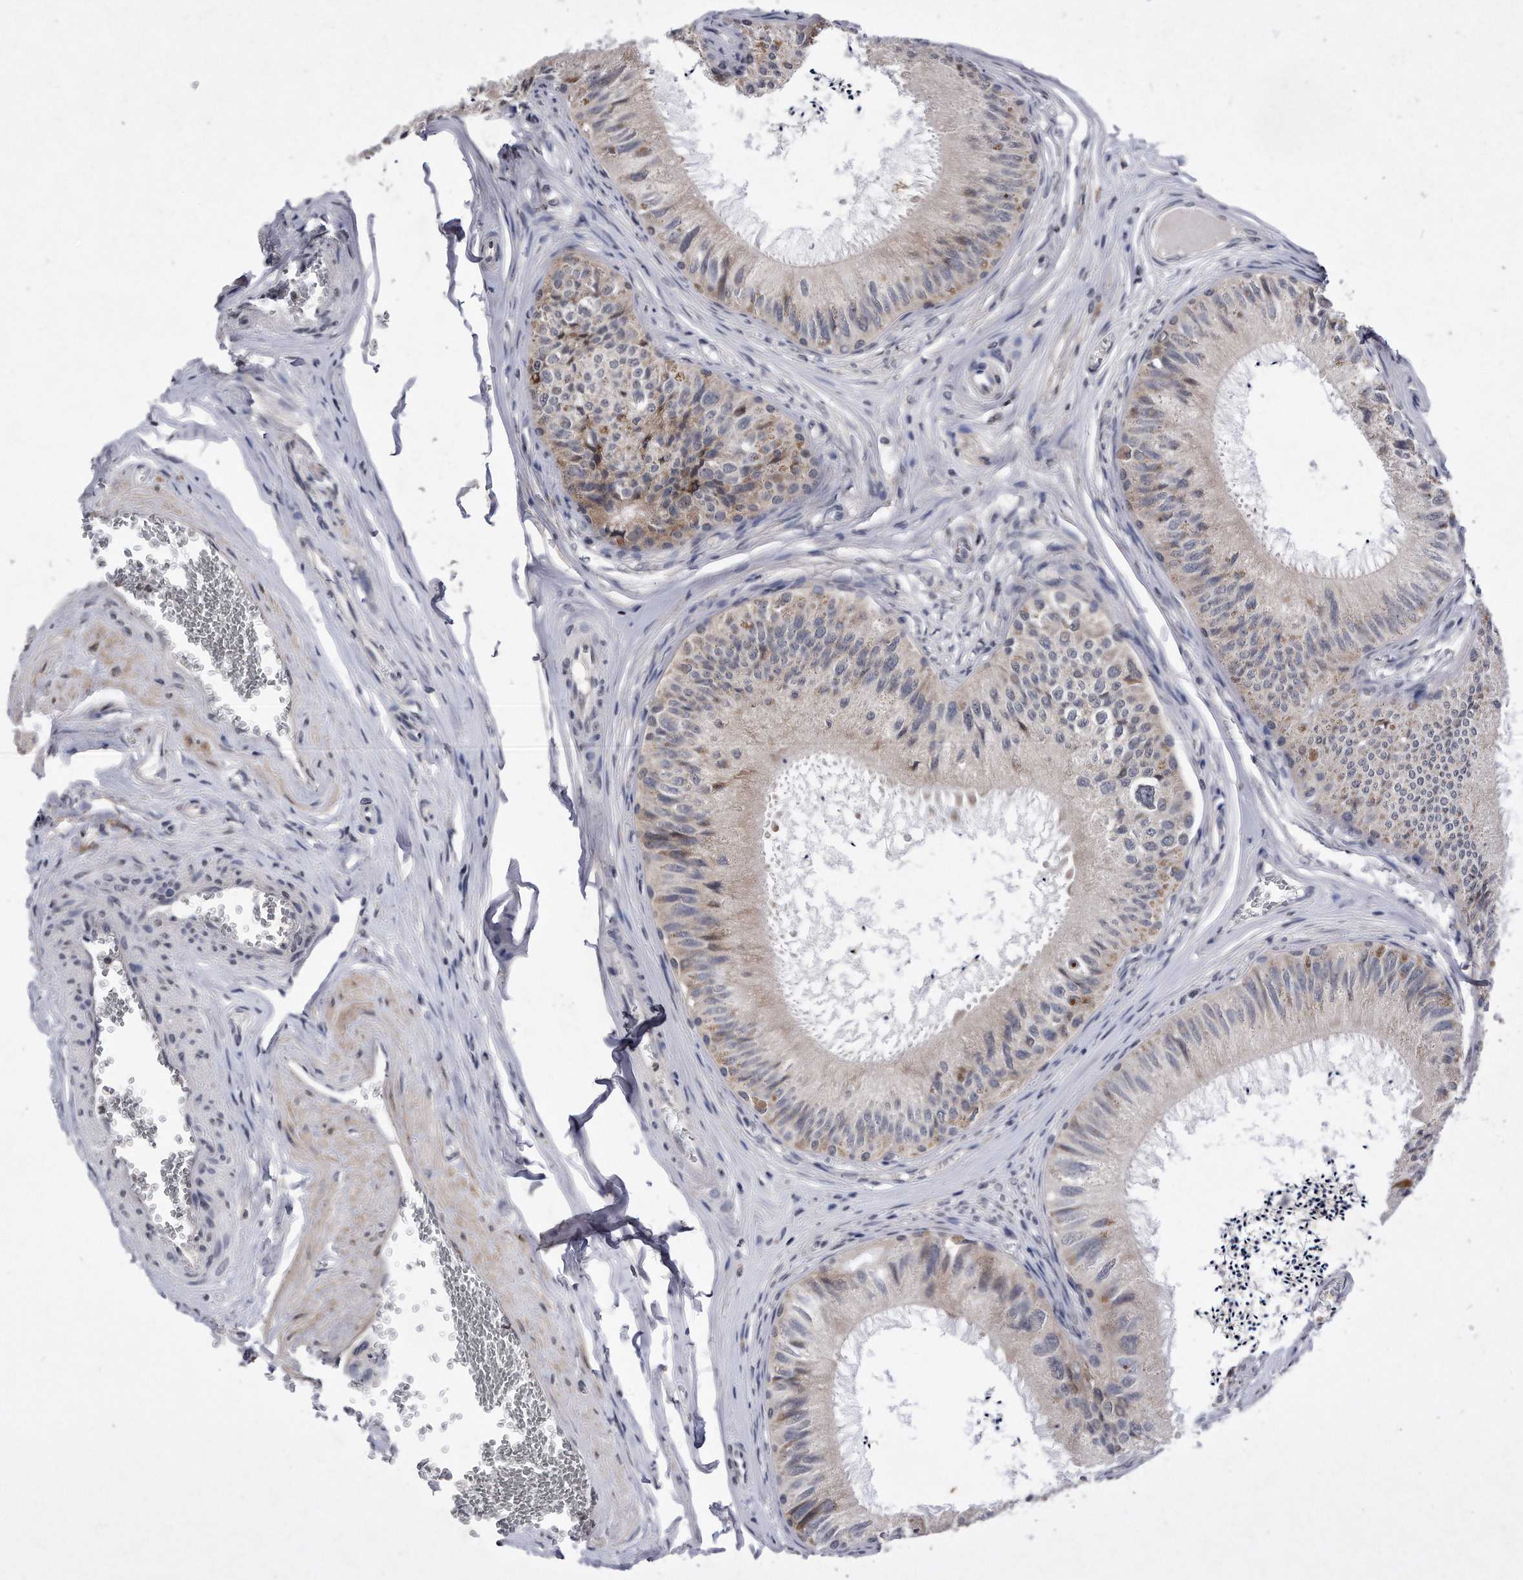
{"staining": {"intensity": "weak", "quantity": "25%-75%", "location": "cytoplasmic/membranous,nuclear"}, "tissue": "epididymis", "cell_type": "Glandular cells", "image_type": "normal", "snomed": [{"axis": "morphology", "description": "Normal tissue, NOS"}, {"axis": "topography", "description": "Epididymis"}], "caption": "The histopathology image exhibits a brown stain indicating the presence of a protein in the cytoplasmic/membranous,nuclear of glandular cells in epididymis. Nuclei are stained in blue.", "gene": "DAB1", "patient": {"sex": "male", "age": 79}}